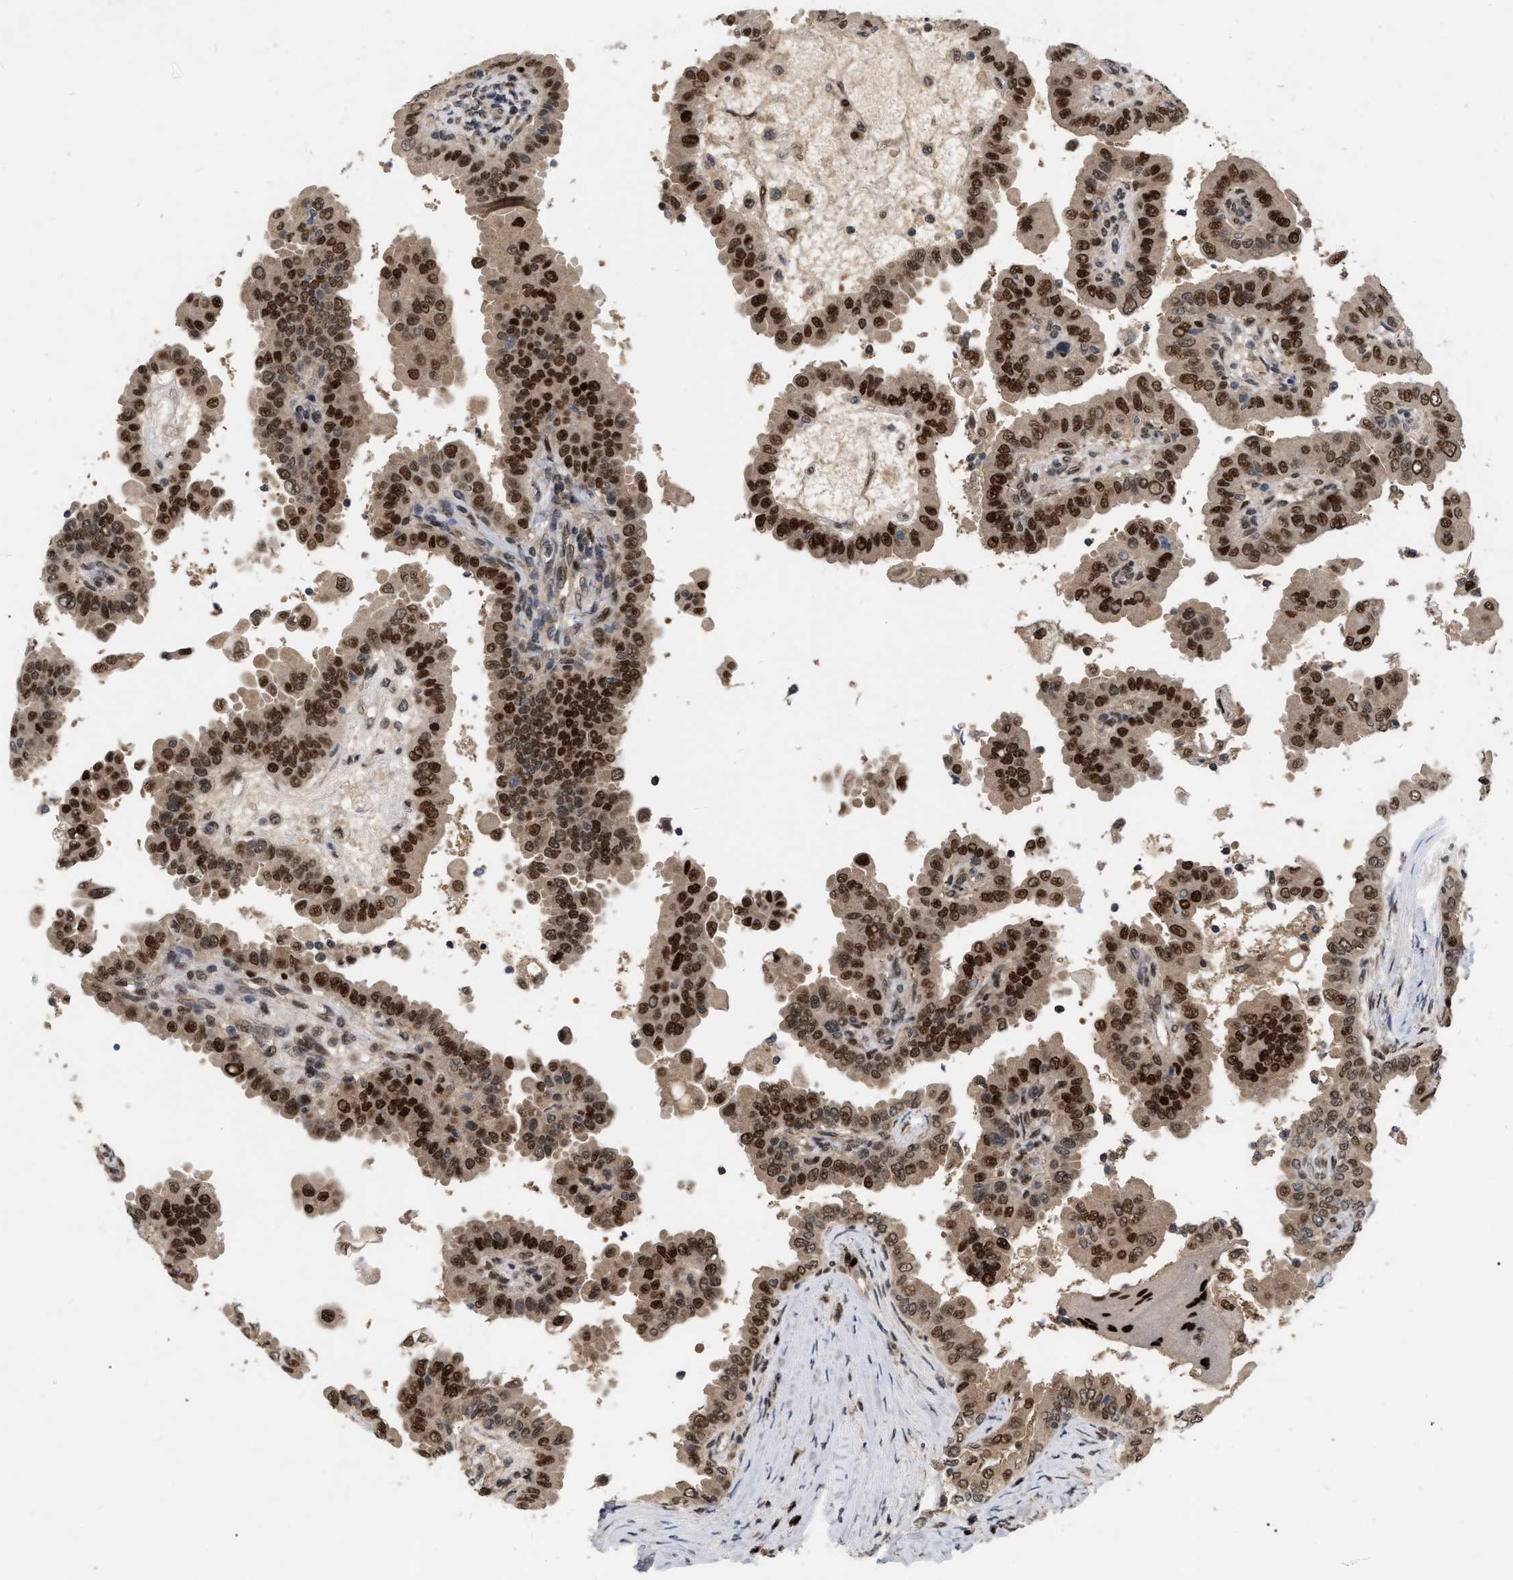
{"staining": {"intensity": "strong", "quantity": ">75%", "location": "cytoplasmic/membranous,nuclear"}, "tissue": "thyroid cancer", "cell_type": "Tumor cells", "image_type": "cancer", "snomed": [{"axis": "morphology", "description": "Papillary adenocarcinoma, NOS"}, {"axis": "topography", "description": "Thyroid gland"}], "caption": "Strong cytoplasmic/membranous and nuclear positivity for a protein is identified in about >75% of tumor cells of thyroid cancer using immunohistochemistry (IHC).", "gene": "MDM4", "patient": {"sex": "male", "age": 33}}